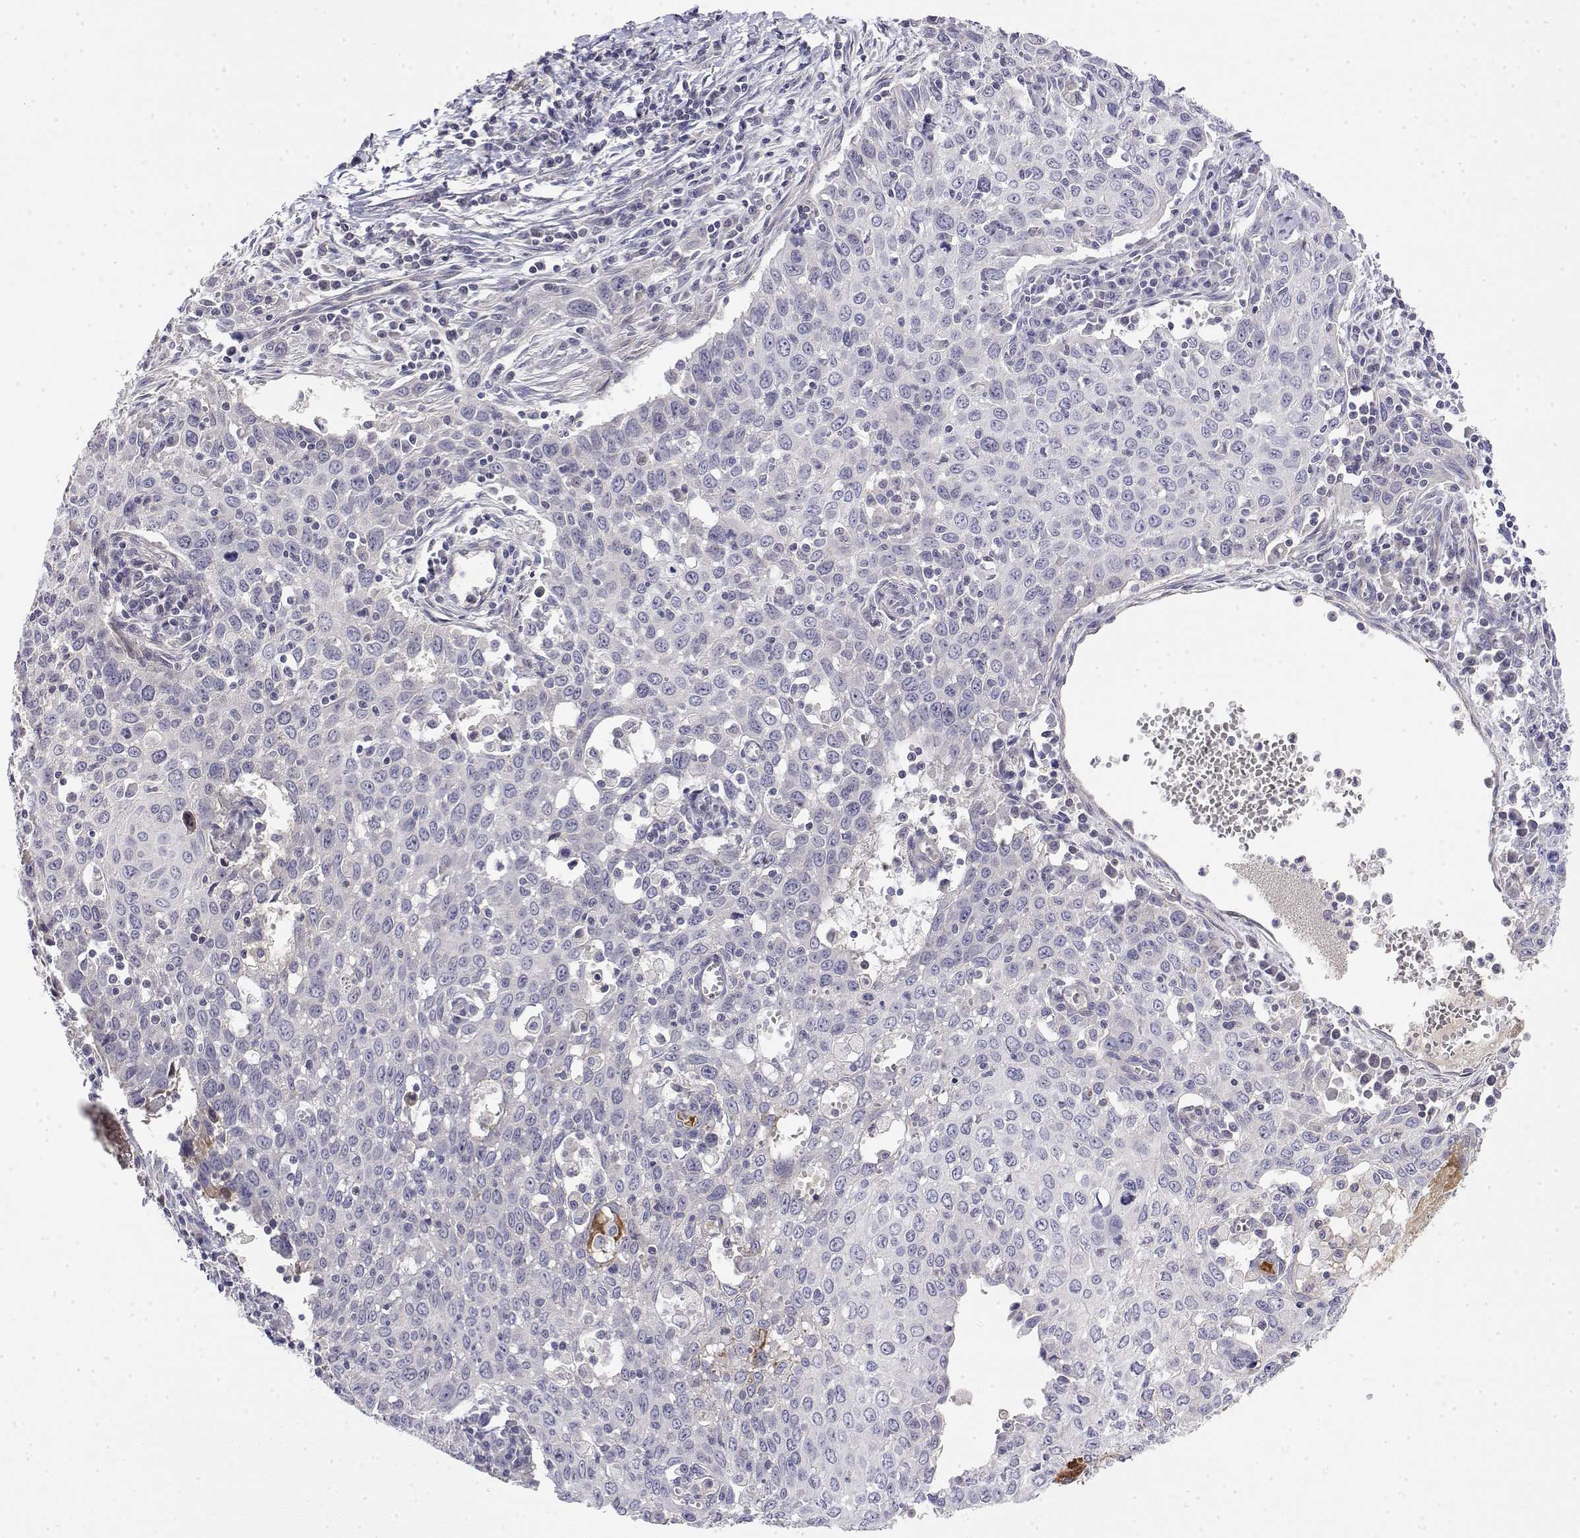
{"staining": {"intensity": "negative", "quantity": "none", "location": "none"}, "tissue": "cervical cancer", "cell_type": "Tumor cells", "image_type": "cancer", "snomed": [{"axis": "morphology", "description": "Squamous cell carcinoma, NOS"}, {"axis": "topography", "description": "Cervix"}], "caption": "An image of human cervical cancer is negative for staining in tumor cells.", "gene": "GGACT", "patient": {"sex": "female", "age": 38}}